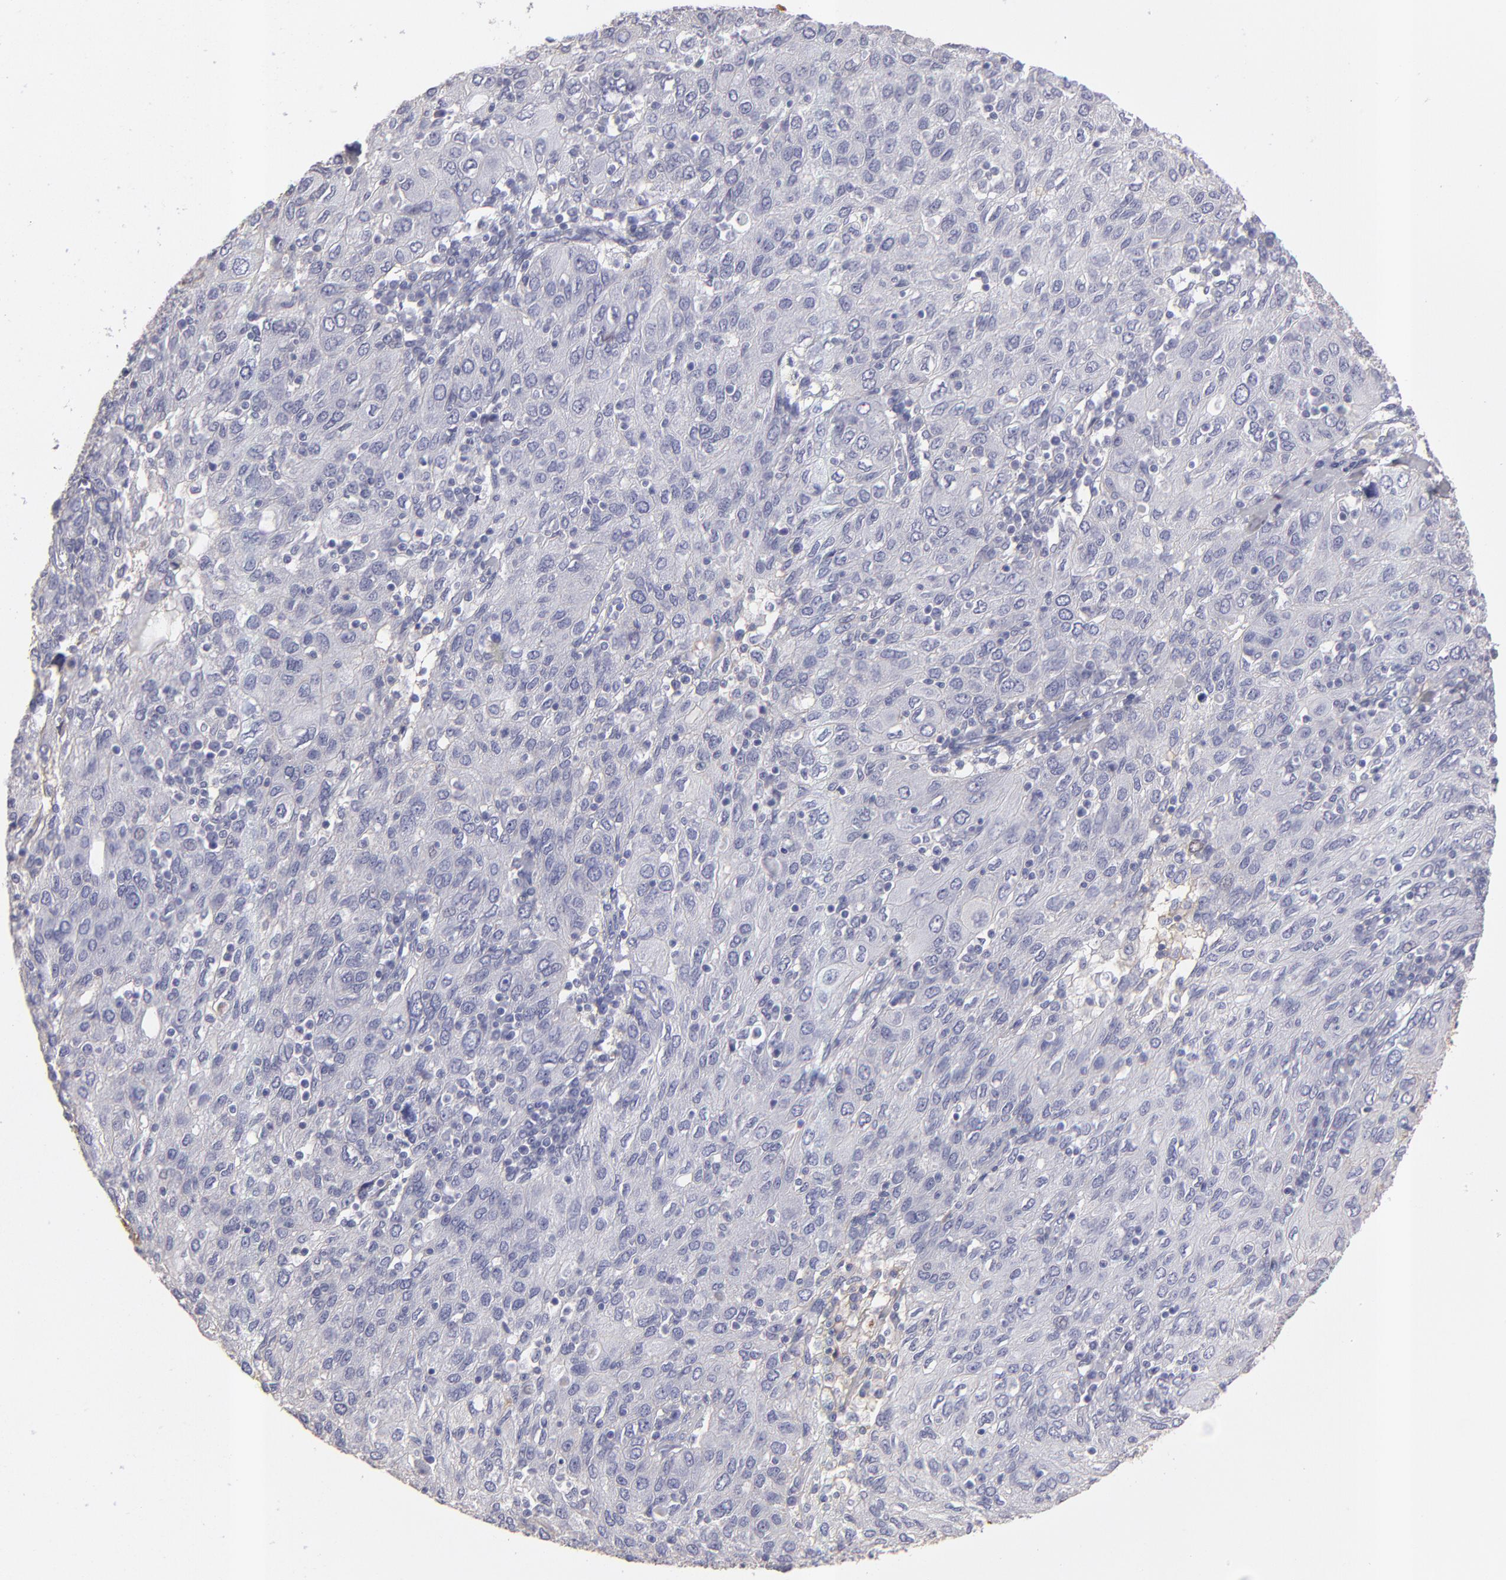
{"staining": {"intensity": "negative", "quantity": "none", "location": "none"}, "tissue": "ovarian cancer", "cell_type": "Tumor cells", "image_type": "cancer", "snomed": [{"axis": "morphology", "description": "Carcinoma, endometroid"}, {"axis": "topography", "description": "Ovary"}], "caption": "Histopathology image shows no protein staining in tumor cells of endometroid carcinoma (ovarian) tissue.", "gene": "ABCC4", "patient": {"sex": "female", "age": 50}}